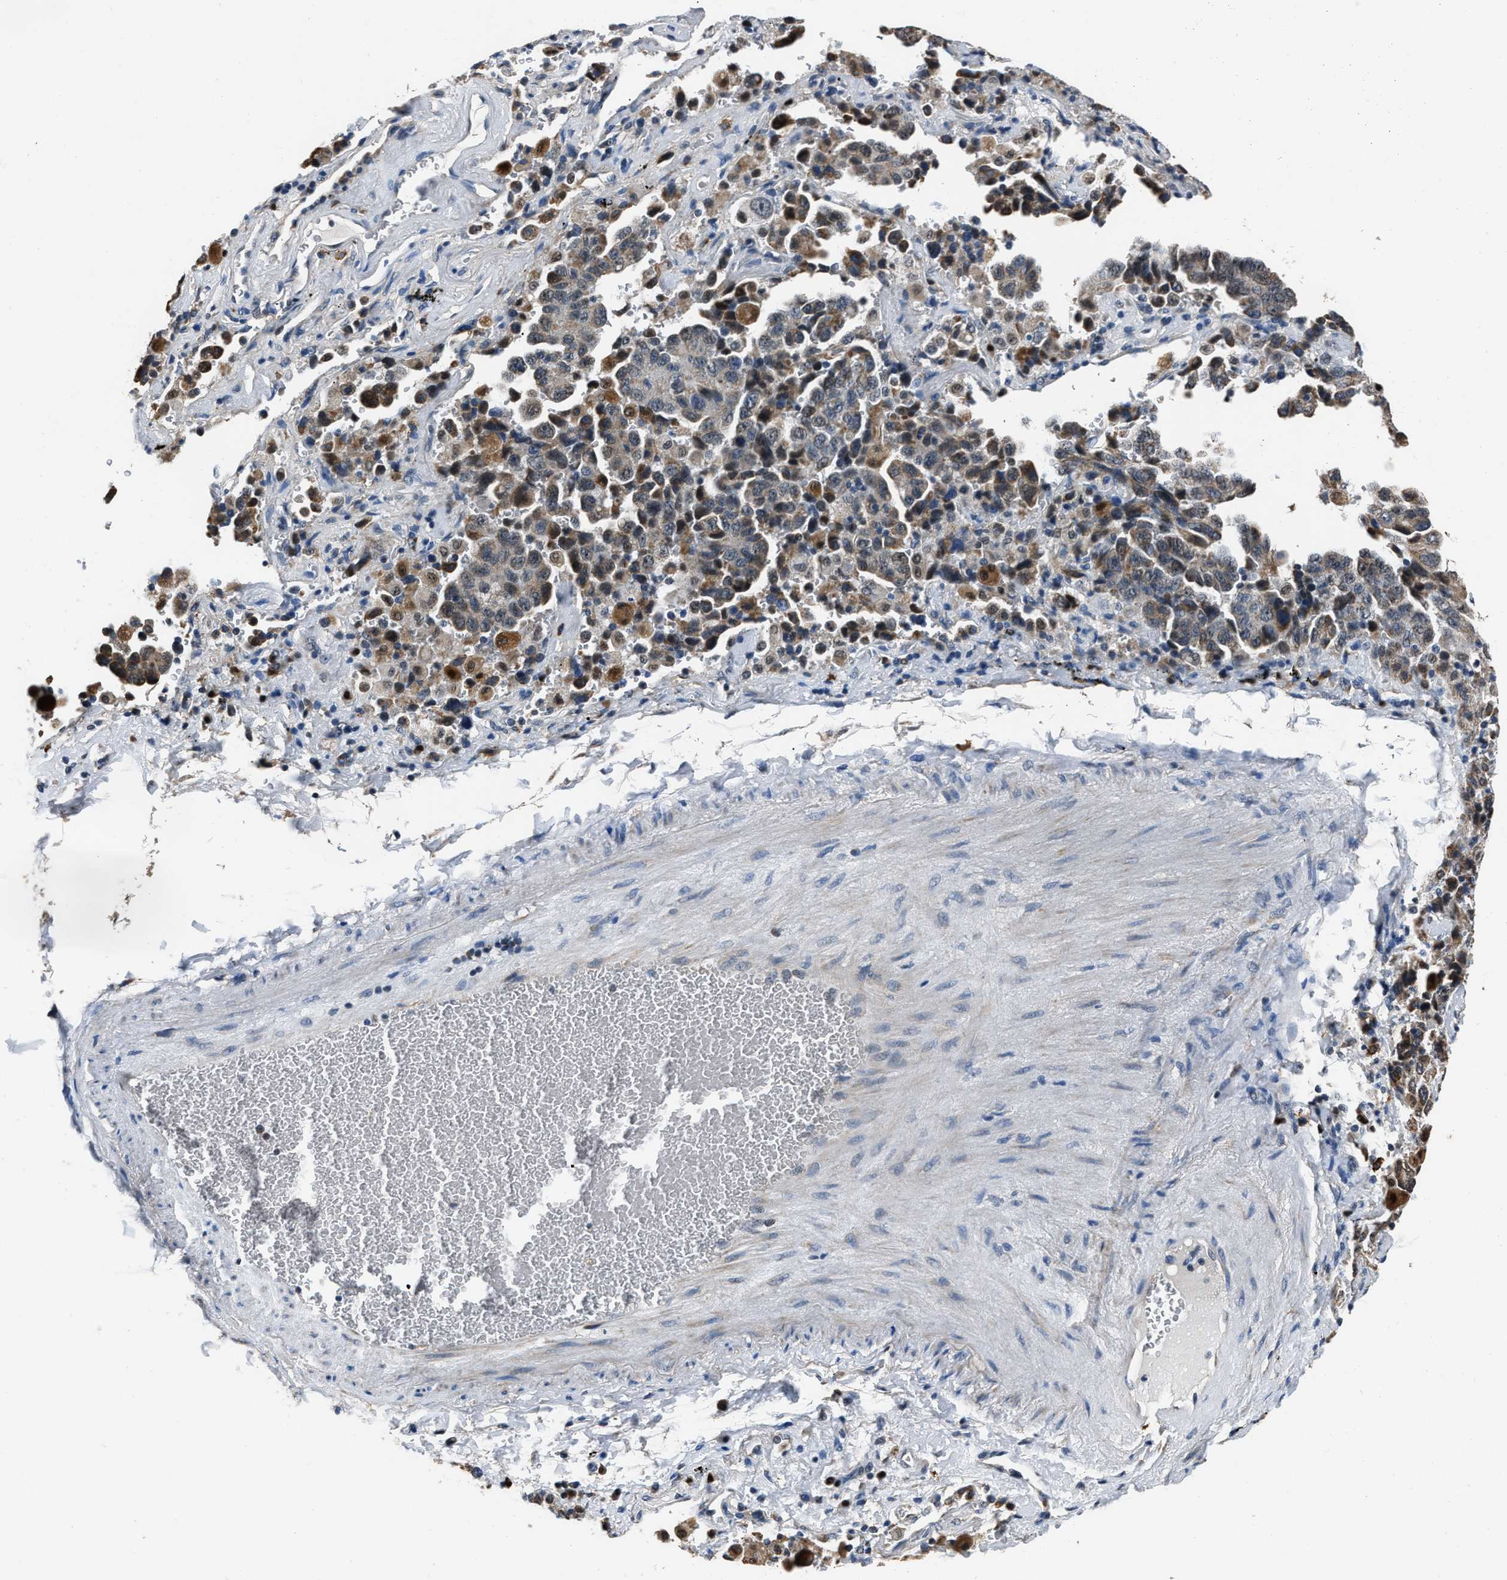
{"staining": {"intensity": "weak", "quantity": "25%-75%", "location": "cytoplasmic/membranous"}, "tissue": "lung cancer", "cell_type": "Tumor cells", "image_type": "cancer", "snomed": [{"axis": "morphology", "description": "Adenocarcinoma, NOS"}, {"axis": "topography", "description": "Lung"}], "caption": "Lung cancer was stained to show a protein in brown. There is low levels of weak cytoplasmic/membranous expression in about 25%-75% of tumor cells.", "gene": "NSUN5", "patient": {"sex": "female", "age": 51}}